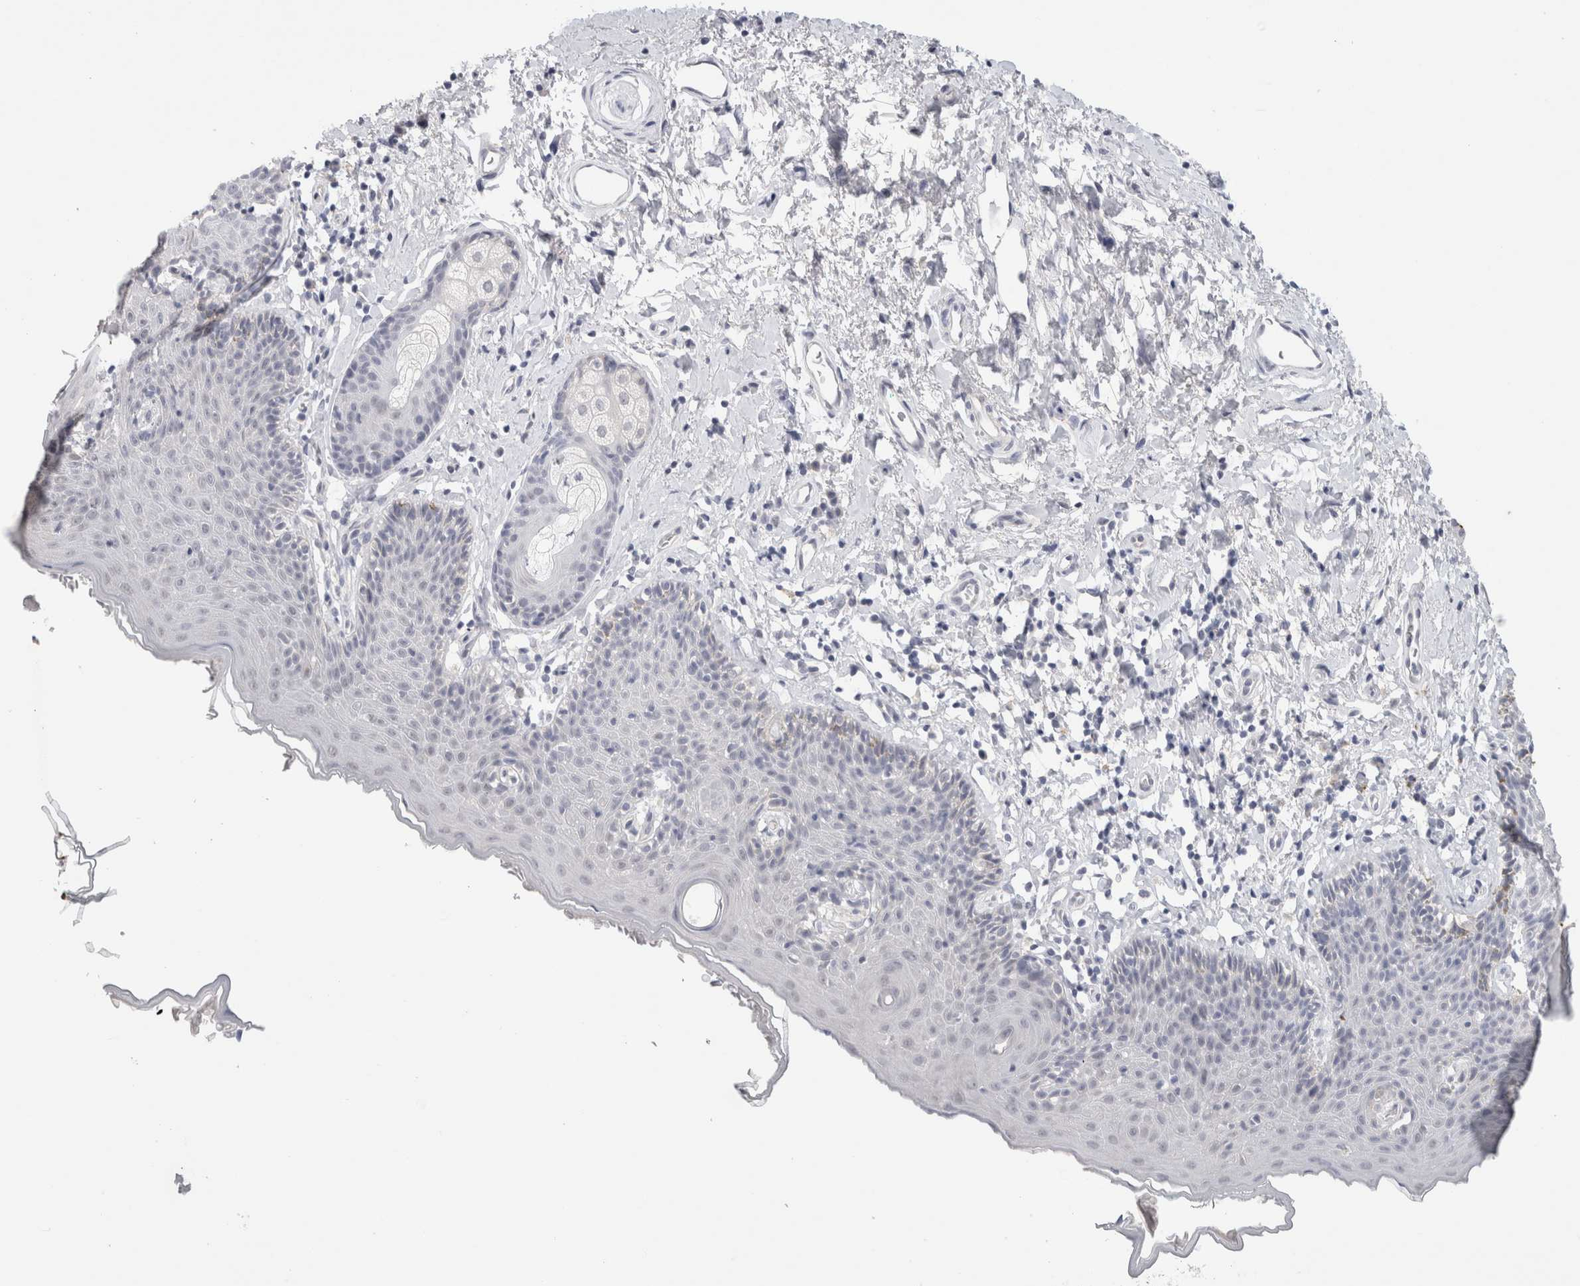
{"staining": {"intensity": "negative", "quantity": "none", "location": "none"}, "tissue": "skin", "cell_type": "Epidermal cells", "image_type": "normal", "snomed": [{"axis": "morphology", "description": "Normal tissue, NOS"}, {"axis": "topography", "description": "Vulva"}], "caption": "DAB immunohistochemical staining of unremarkable human skin reveals no significant expression in epidermal cells.", "gene": "TONSL", "patient": {"sex": "female", "age": 66}}